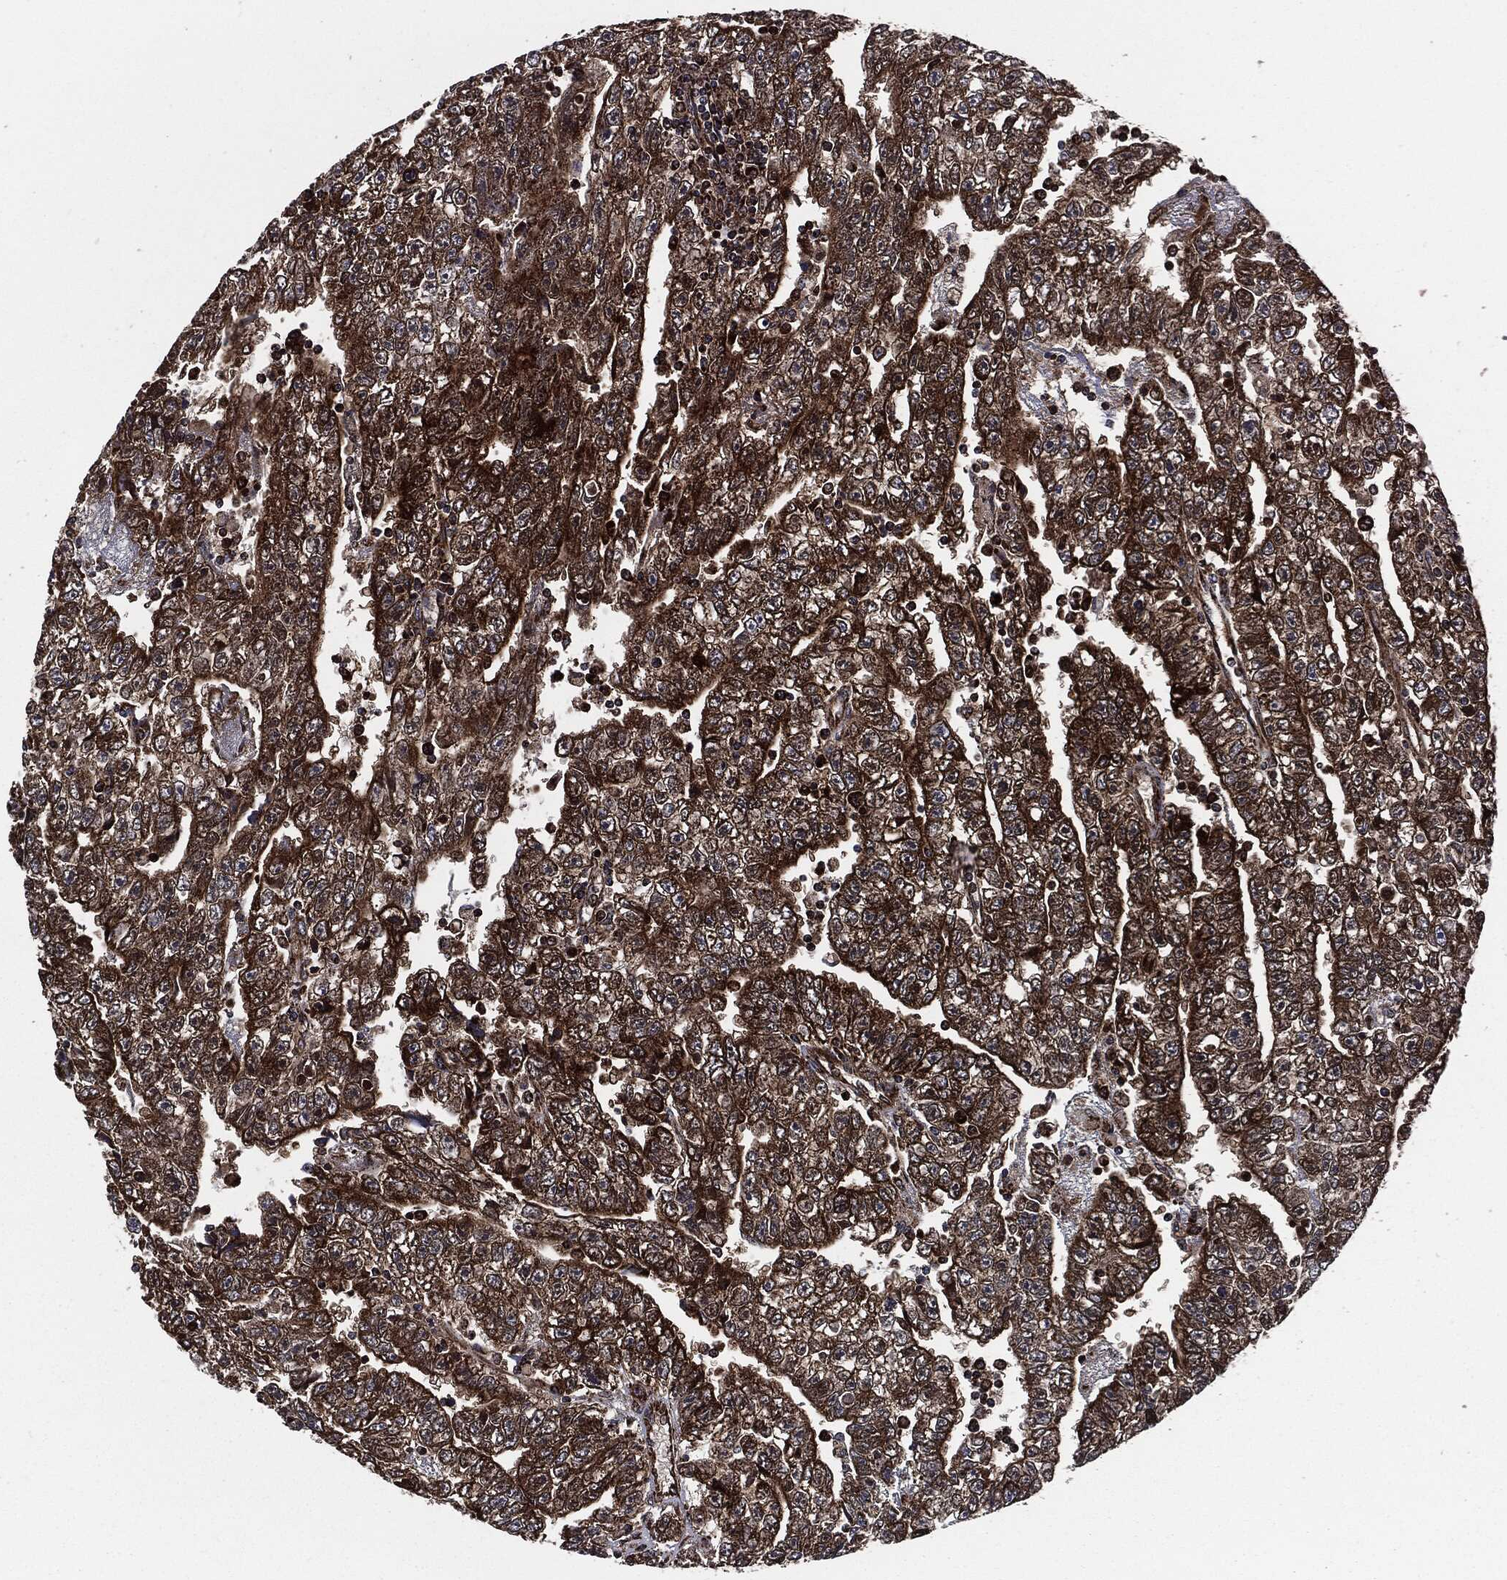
{"staining": {"intensity": "strong", "quantity": "25%-75%", "location": "cytoplasmic/membranous"}, "tissue": "testis cancer", "cell_type": "Tumor cells", "image_type": "cancer", "snomed": [{"axis": "morphology", "description": "Carcinoma, Embryonal, NOS"}, {"axis": "topography", "description": "Testis"}], "caption": "A high-resolution histopathology image shows IHC staining of testis embryonal carcinoma, which exhibits strong cytoplasmic/membranous staining in approximately 25%-75% of tumor cells.", "gene": "FH", "patient": {"sex": "male", "age": 25}}